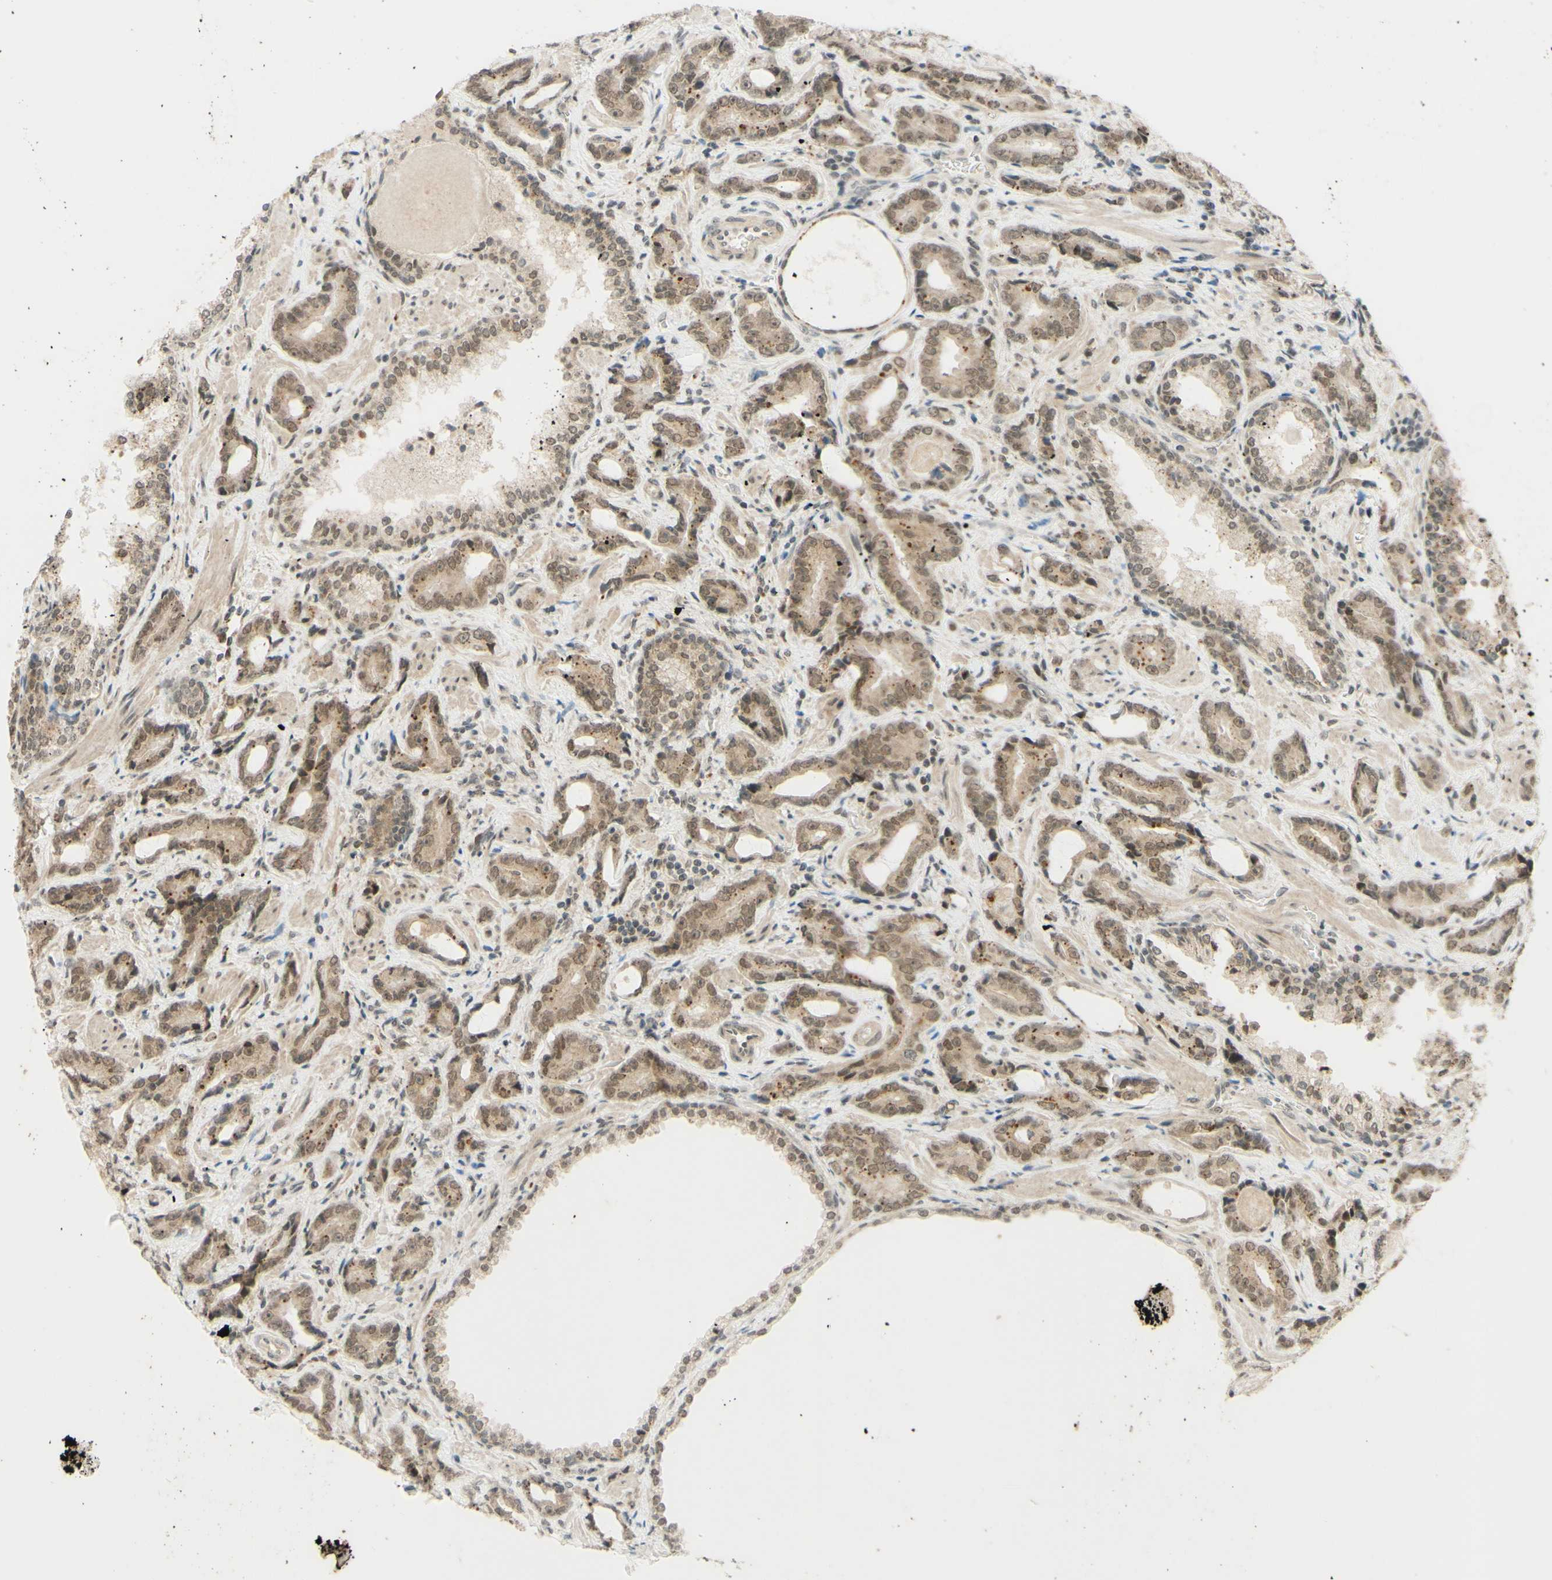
{"staining": {"intensity": "moderate", "quantity": ">75%", "location": "nuclear"}, "tissue": "prostate cancer", "cell_type": "Tumor cells", "image_type": "cancer", "snomed": [{"axis": "morphology", "description": "Adenocarcinoma, Low grade"}, {"axis": "topography", "description": "Prostate"}], "caption": "Moderate nuclear staining for a protein is present in about >75% of tumor cells of prostate cancer (low-grade adenocarcinoma) using immunohistochemistry (IHC).", "gene": "SMARCB1", "patient": {"sex": "male", "age": 60}}